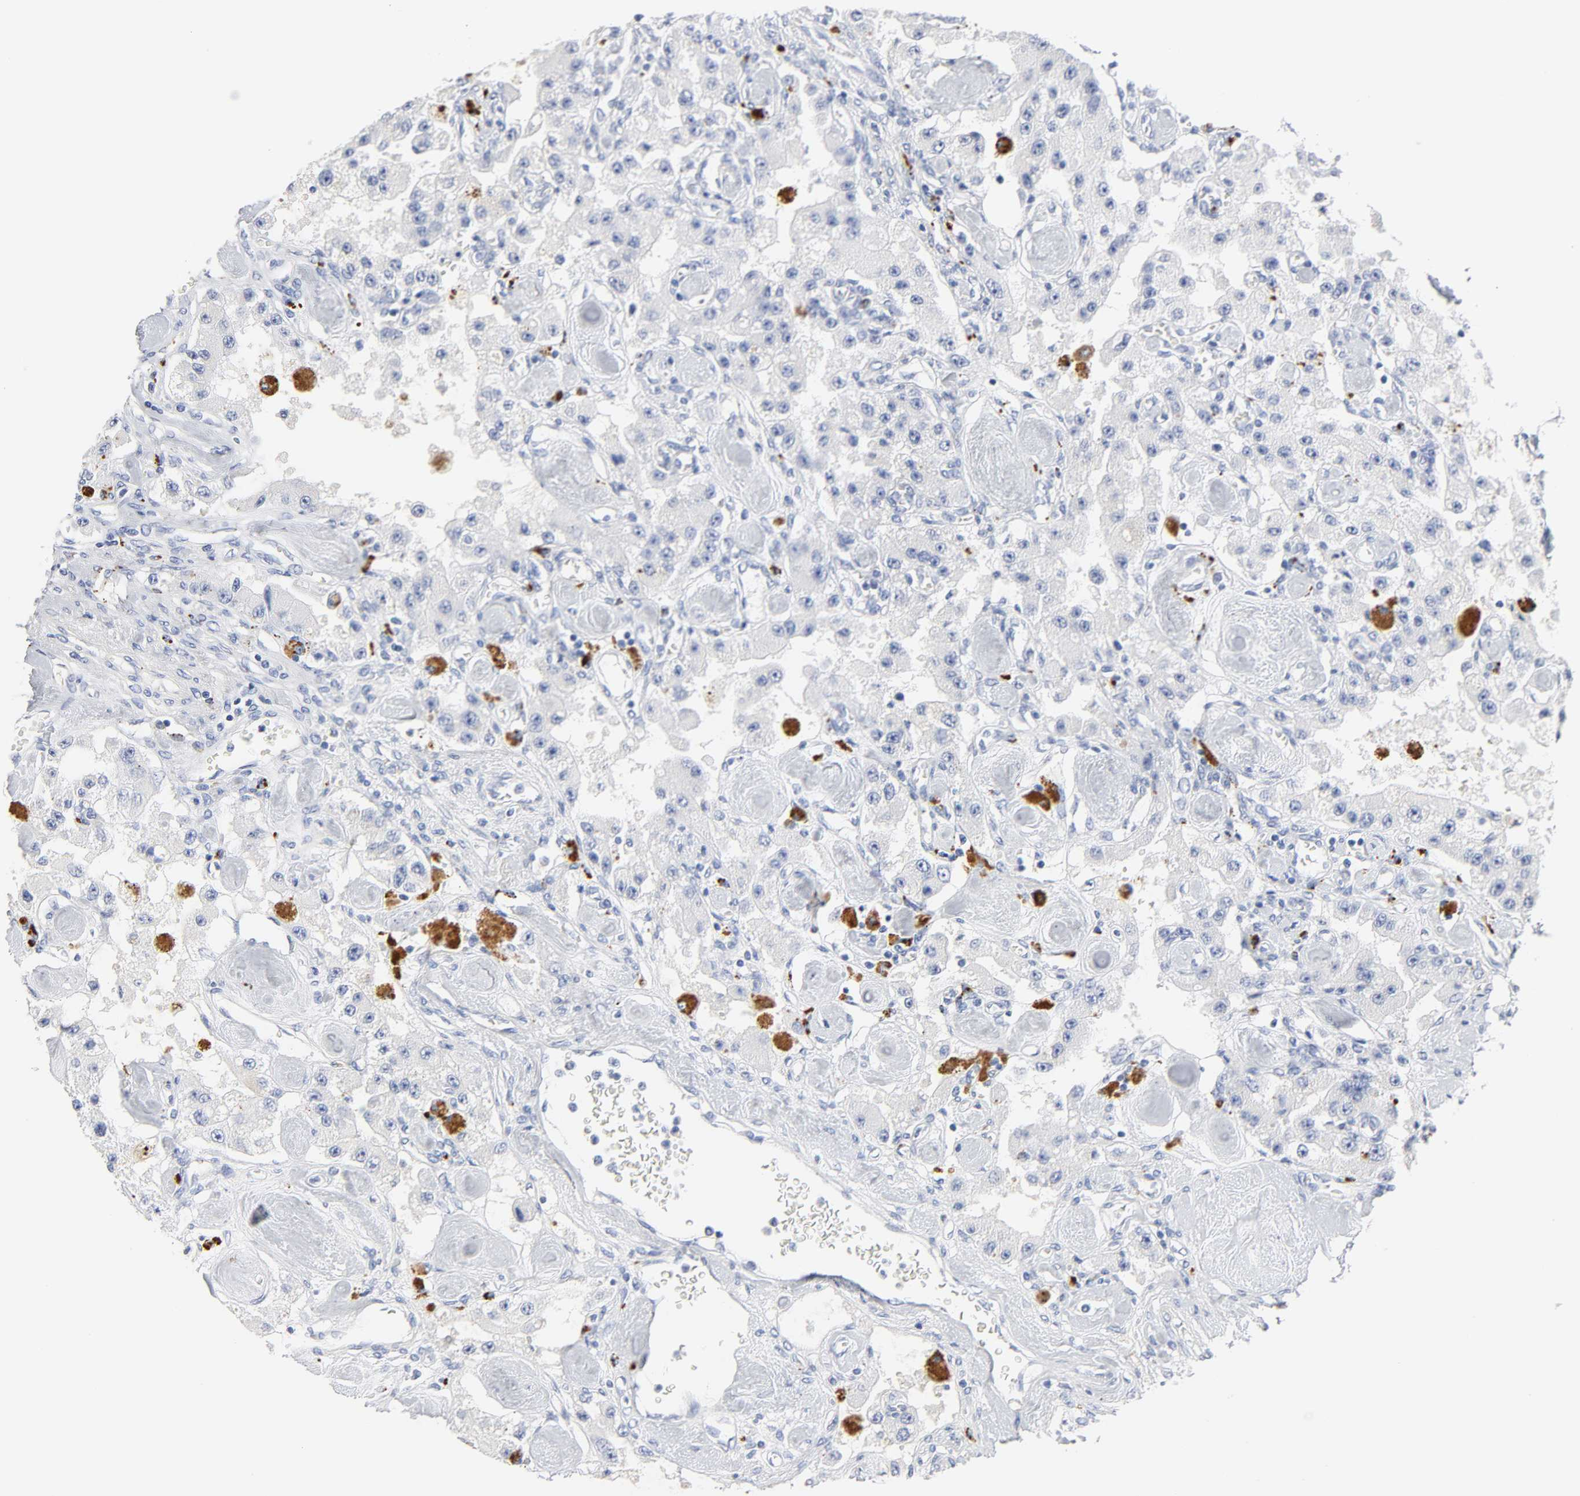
{"staining": {"intensity": "negative", "quantity": "none", "location": "none"}, "tissue": "carcinoid", "cell_type": "Tumor cells", "image_type": "cancer", "snomed": [{"axis": "morphology", "description": "Carcinoid, malignant, NOS"}, {"axis": "topography", "description": "Pancreas"}], "caption": "IHC photomicrograph of neoplastic tissue: carcinoid (malignant) stained with DAB (3,3'-diaminobenzidine) demonstrates no significant protein staining in tumor cells.", "gene": "PLP1", "patient": {"sex": "male", "age": 41}}